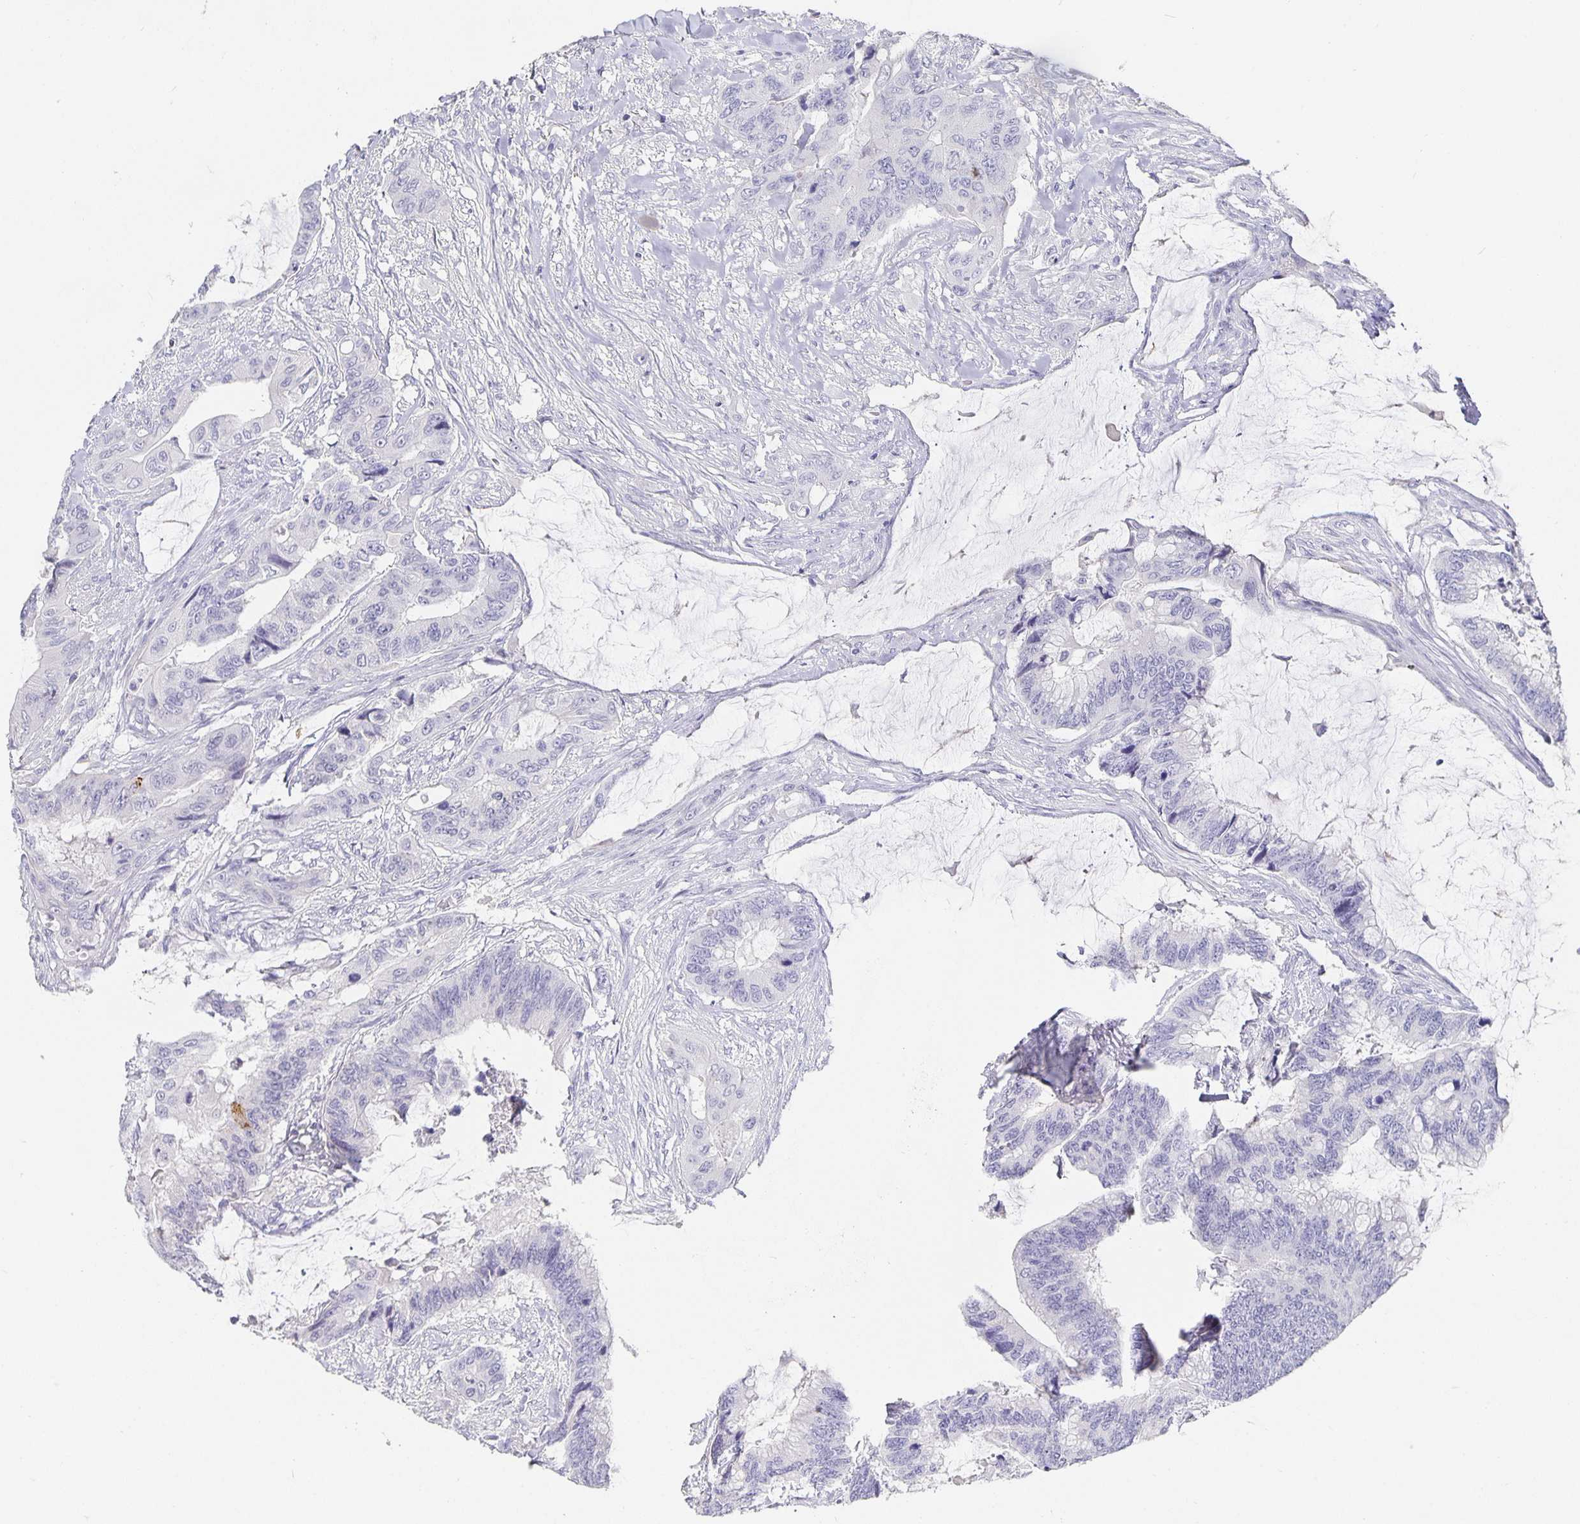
{"staining": {"intensity": "negative", "quantity": "none", "location": "none"}, "tissue": "colorectal cancer", "cell_type": "Tumor cells", "image_type": "cancer", "snomed": [{"axis": "morphology", "description": "Adenocarcinoma, NOS"}, {"axis": "topography", "description": "Rectum"}], "caption": "This histopathology image is of colorectal cancer (adenocarcinoma) stained with immunohistochemistry to label a protein in brown with the nuclei are counter-stained blue. There is no positivity in tumor cells. (Brightfield microscopy of DAB (3,3'-diaminobenzidine) immunohistochemistry (IHC) at high magnification).", "gene": "CHGA", "patient": {"sex": "female", "age": 59}}